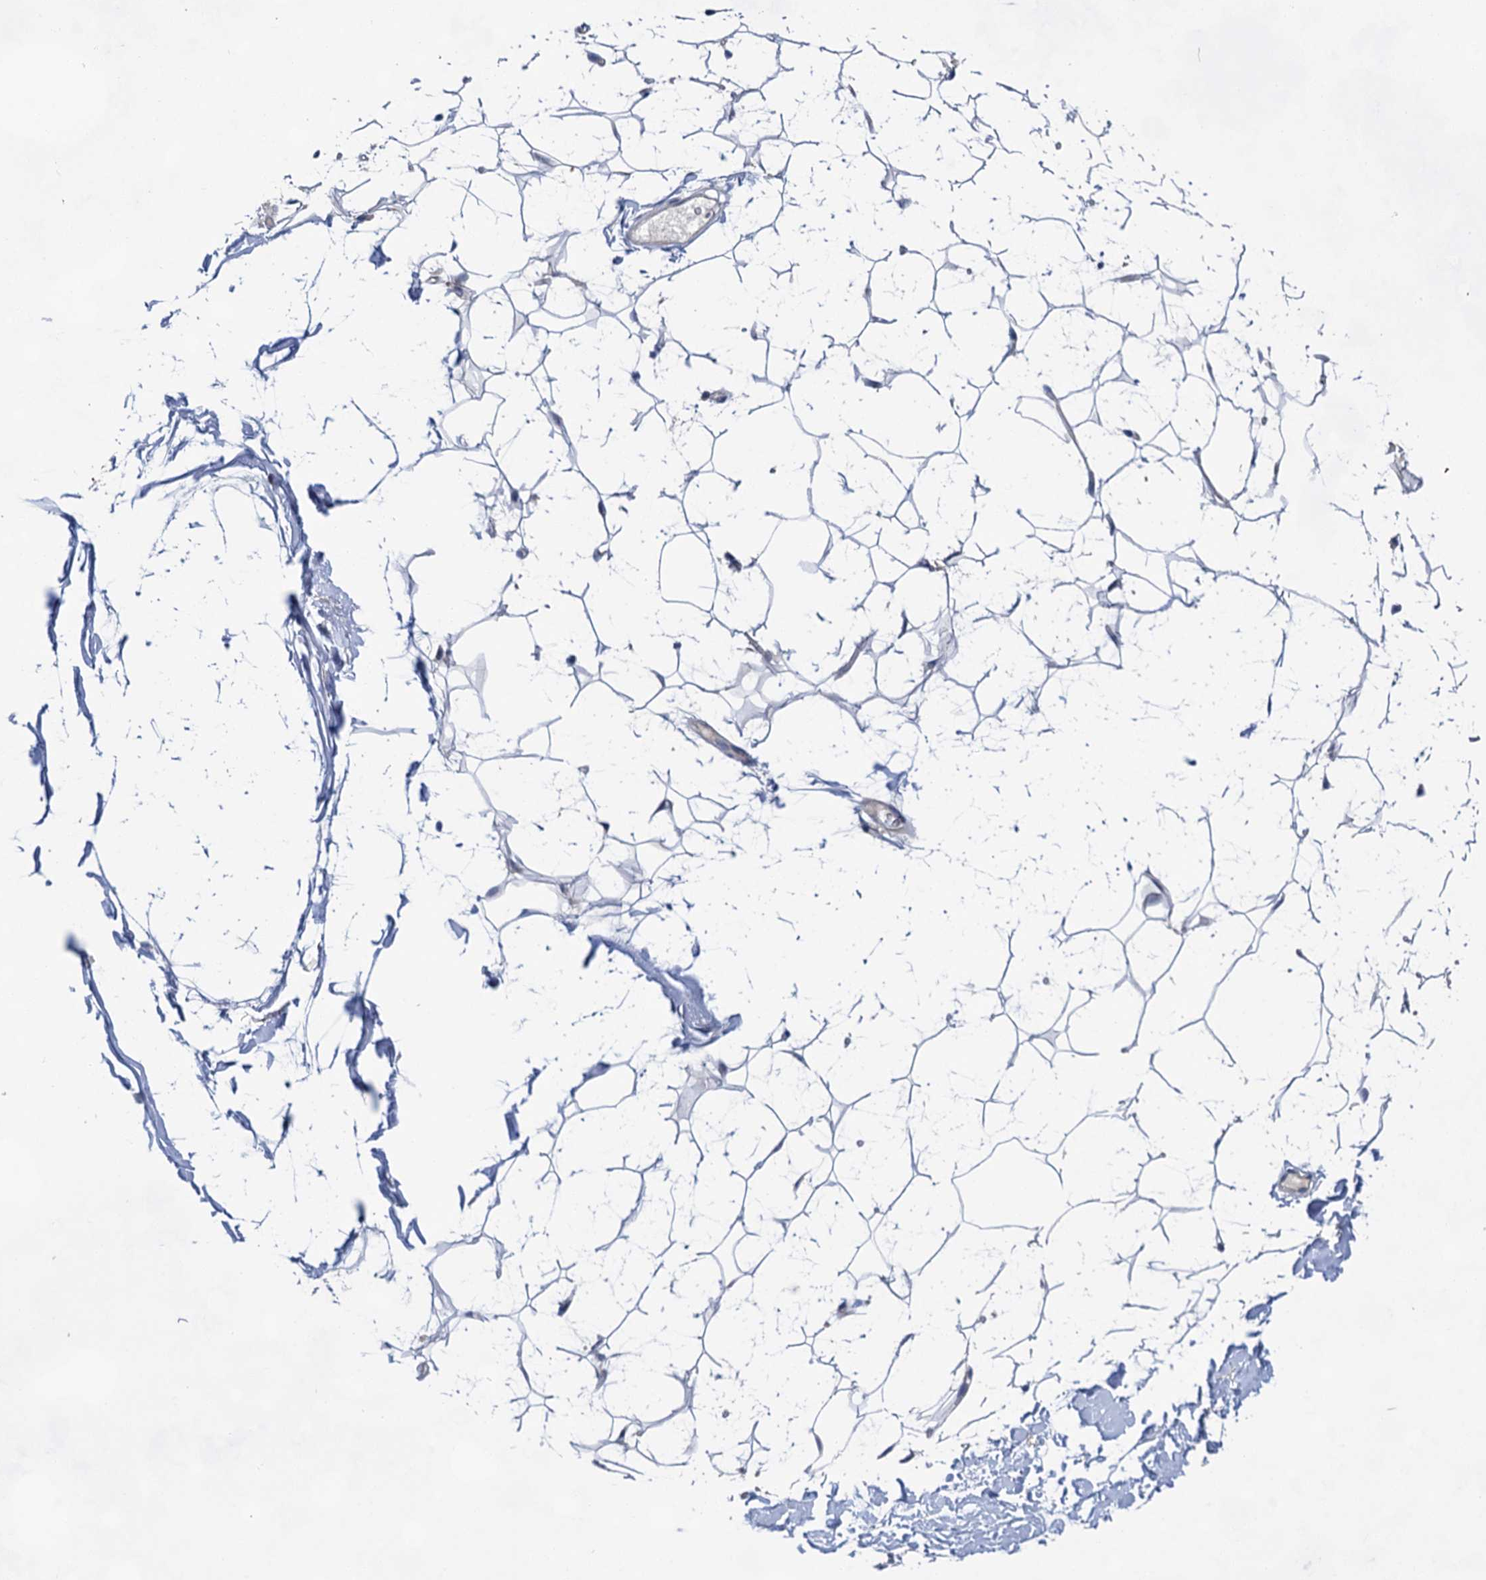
{"staining": {"intensity": "negative", "quantity": "none", "location": "none"}, "tissue": "adipose tissue", "cell_type": "Adipocytes", "image_type": "normal", "snomed": [{"axis": "morphology", "description": "Normal tissue, NOS"}, {"axis": "topography", "description": "Breast"}], "caption": "This is a image of immunohistochemistry (IHC) staining of benign adipose tissue, which shows no positivity in adipocytes. Brightfield microscopy of IHC stained with DAB (brown) and hematoxylin (blue), captured at high magnification.", "gene": "MORN3", "patient": {"sex": "female", "age": 26}}